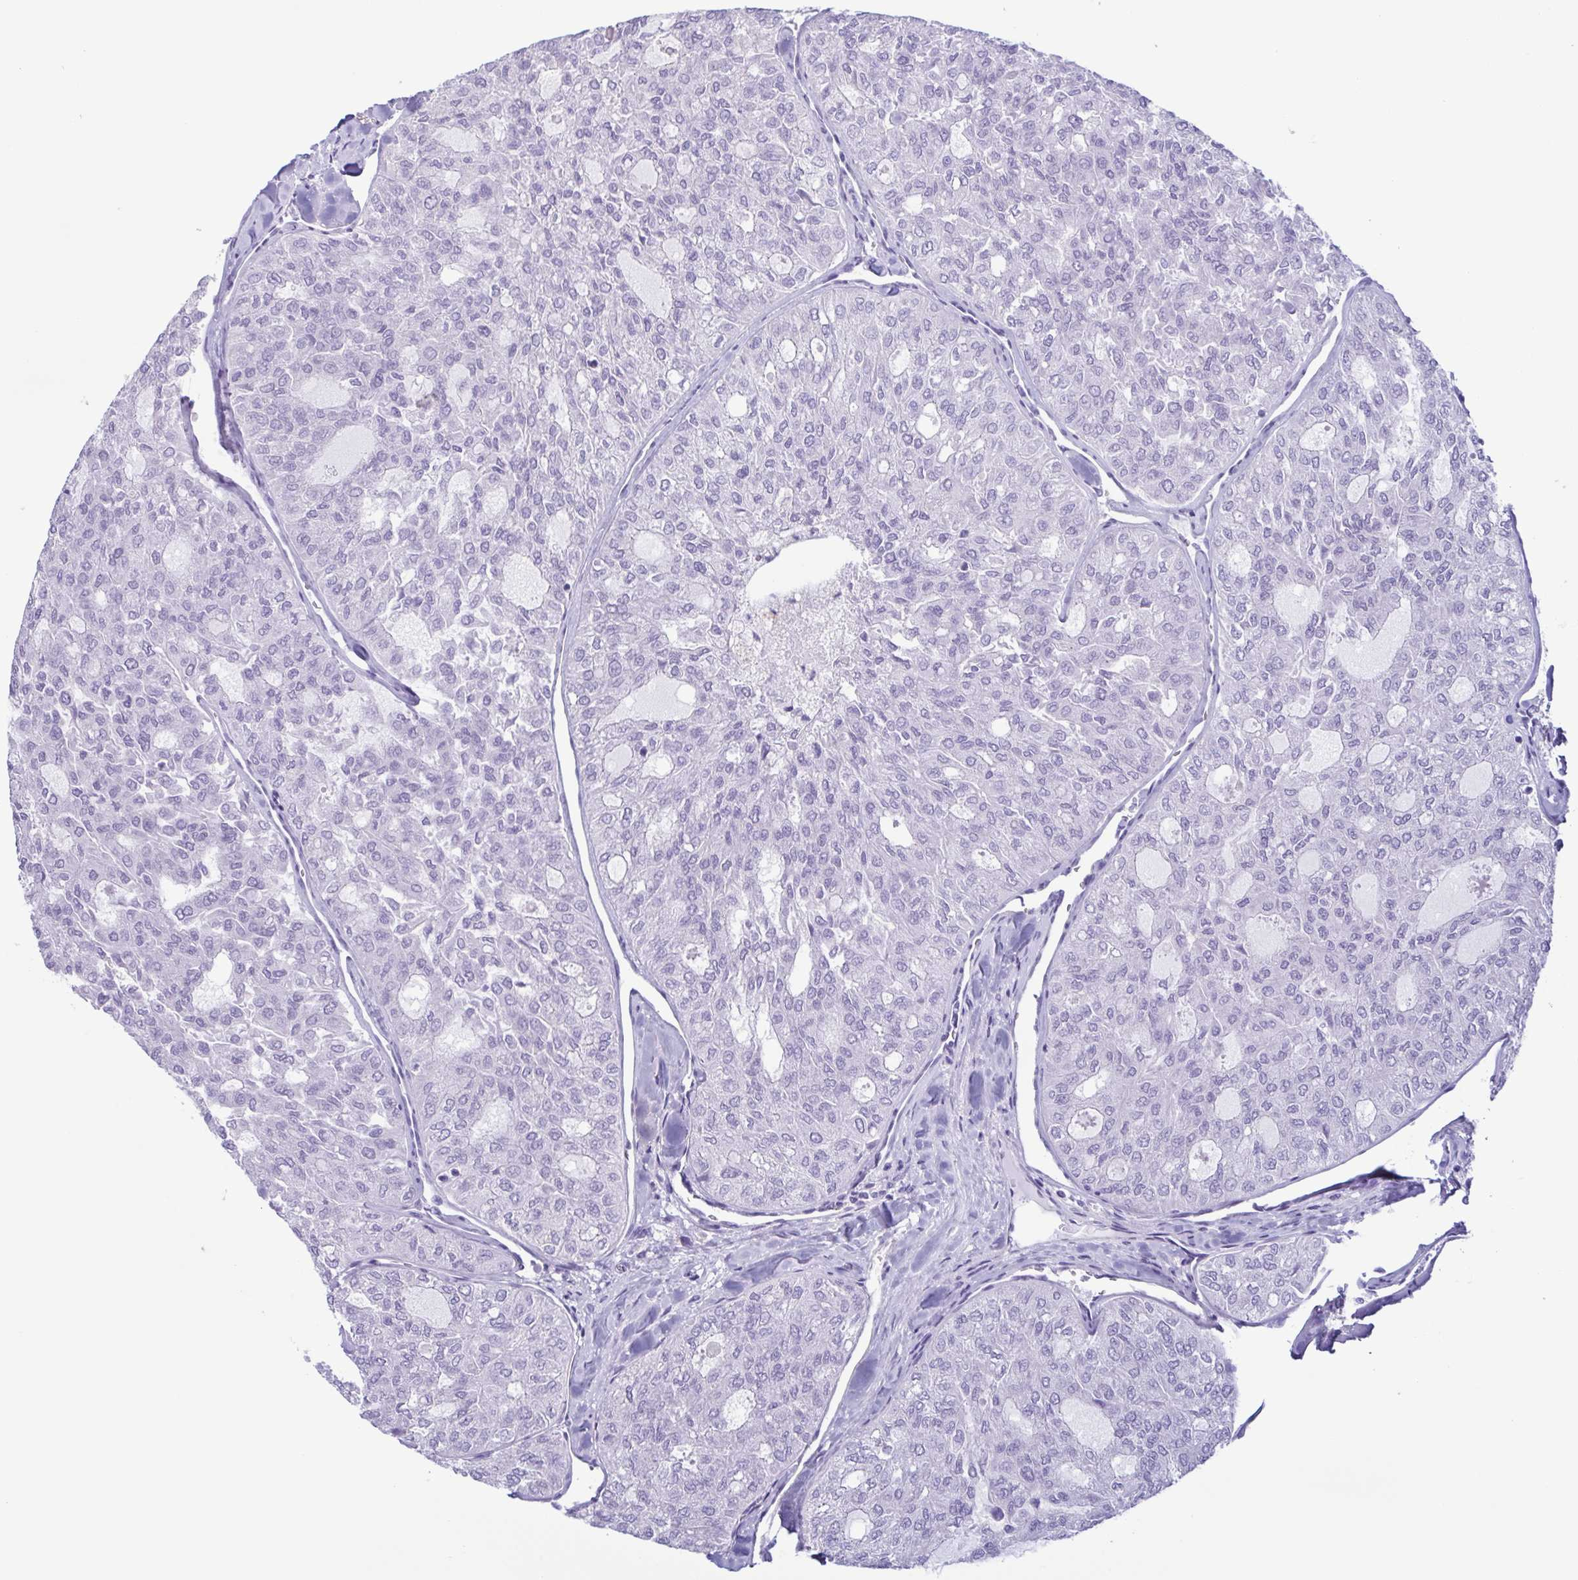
{"staining": {"intensity": "negative", "quantity": "none", "location": "none"}, "tissue": "thyroid cancer", "cell_type": "Tumor cells", "image_type": "cancer", "snomed": [{"axis": "morphology", "description": "Follicular adenoma carcinoma, NOS"}, {"axis": "topography", "description": "Thyroid gland"}], "caption": "This micrograph is of thyroid cancer stained with immunohistochemistry (IHC) to label a protein in brown with the nuclei are counter-stained blue. There is no staining in tumor cells.", "gene": "LTF", "patient": {"sex": "male", "age": 75}}